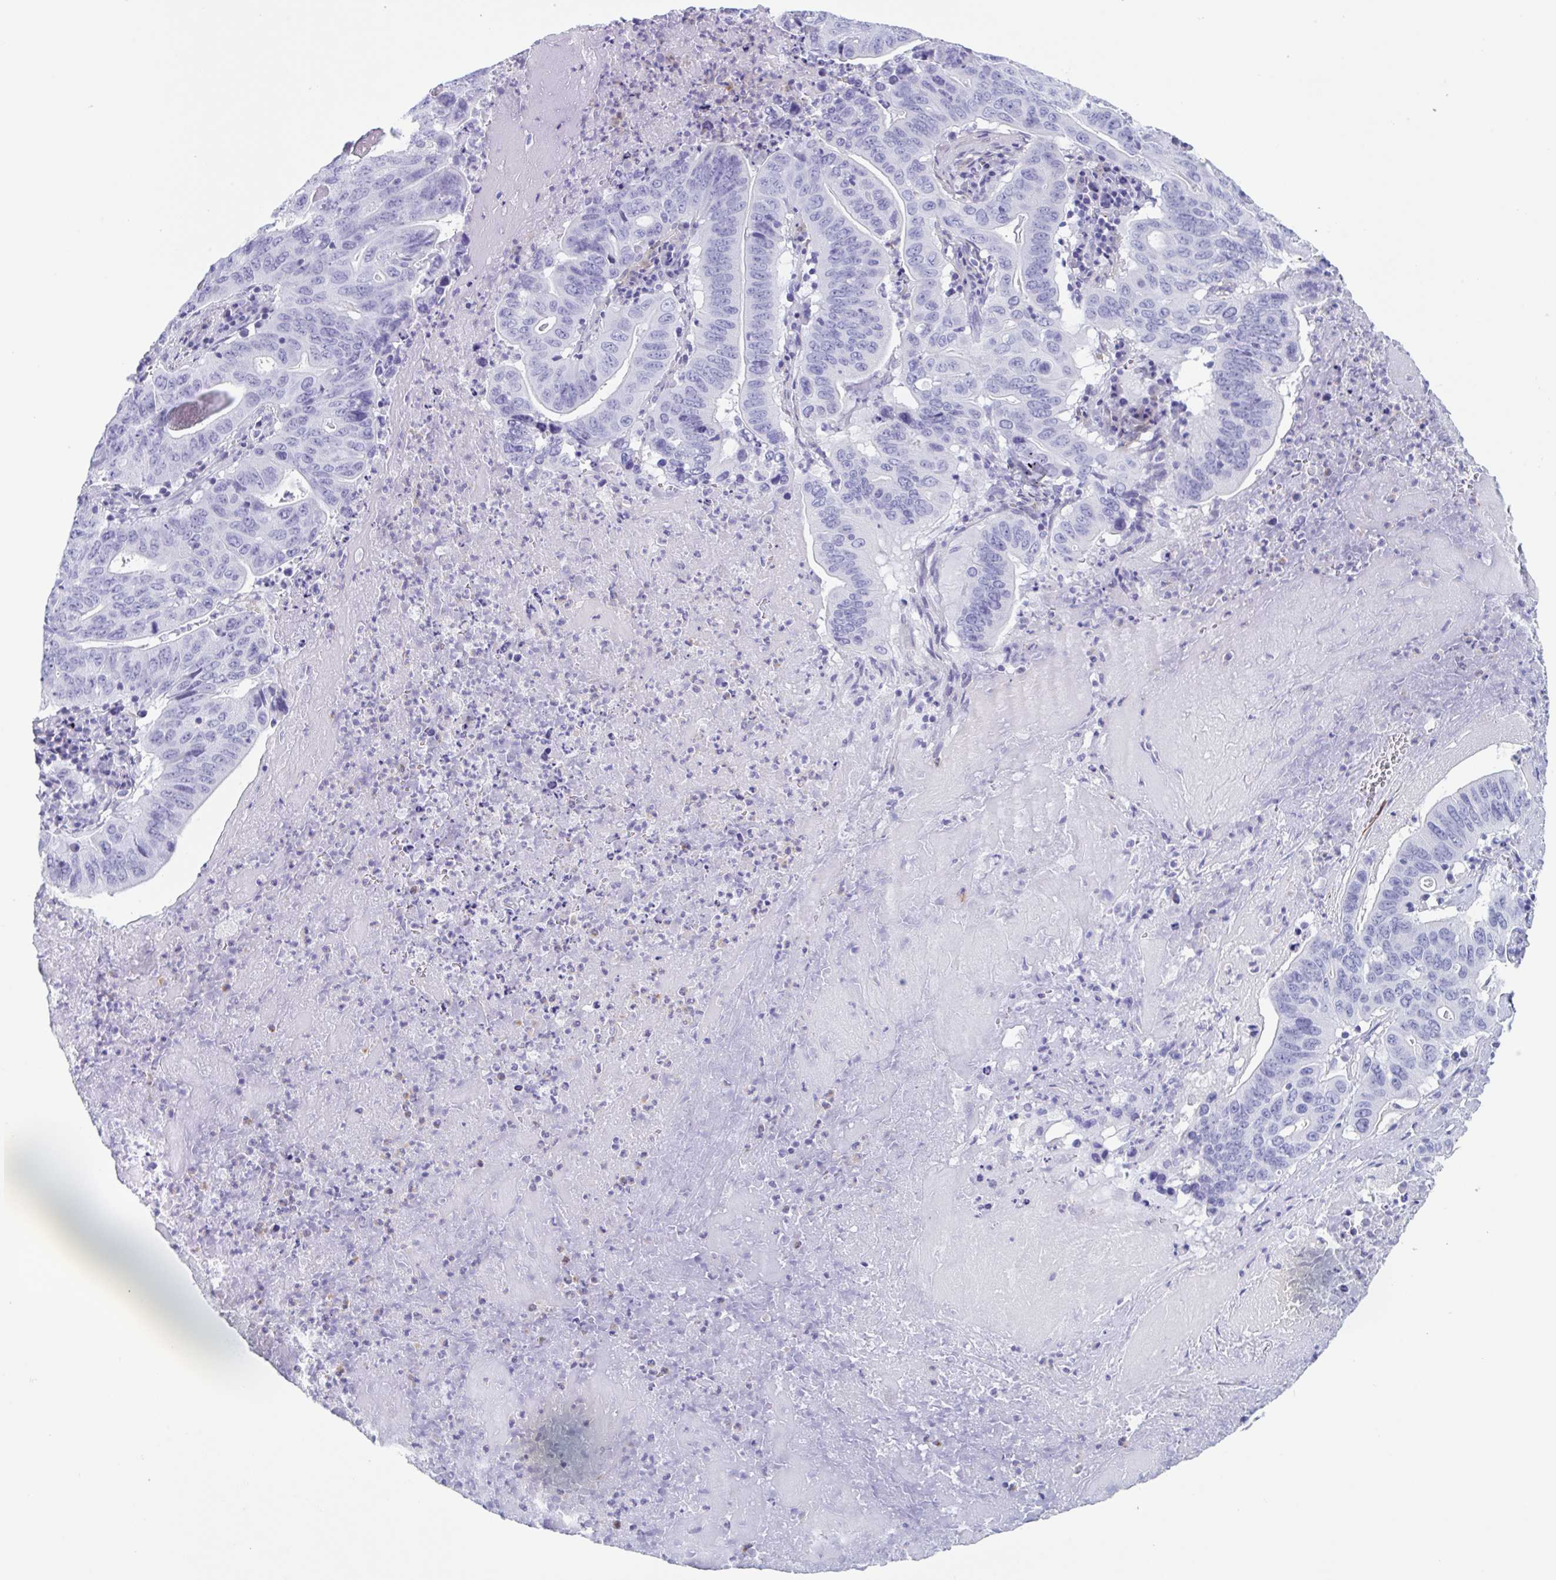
{"staining": {"intensity": "negative", "quantity": "none", "location": "none"}, "tissue": "lung cancer", "cell_type": "Tumor cells", "image_type": "cancer", "snomed": [{"axis": "morphology", "description": "Adenocarcinoma, NOS"}, {"axis": "topography", "description": "Lung"}], "caption": "A photomicrograph of lung adenocarcinoma stained for a protein reveals no brown staining in tumor cells. The staining is performed using DAB brown chromogen with nuclei counter-stained in using hematoxylin.", "gene": "TAS2R41", "patient": {"sex": "female", "age": 60}}